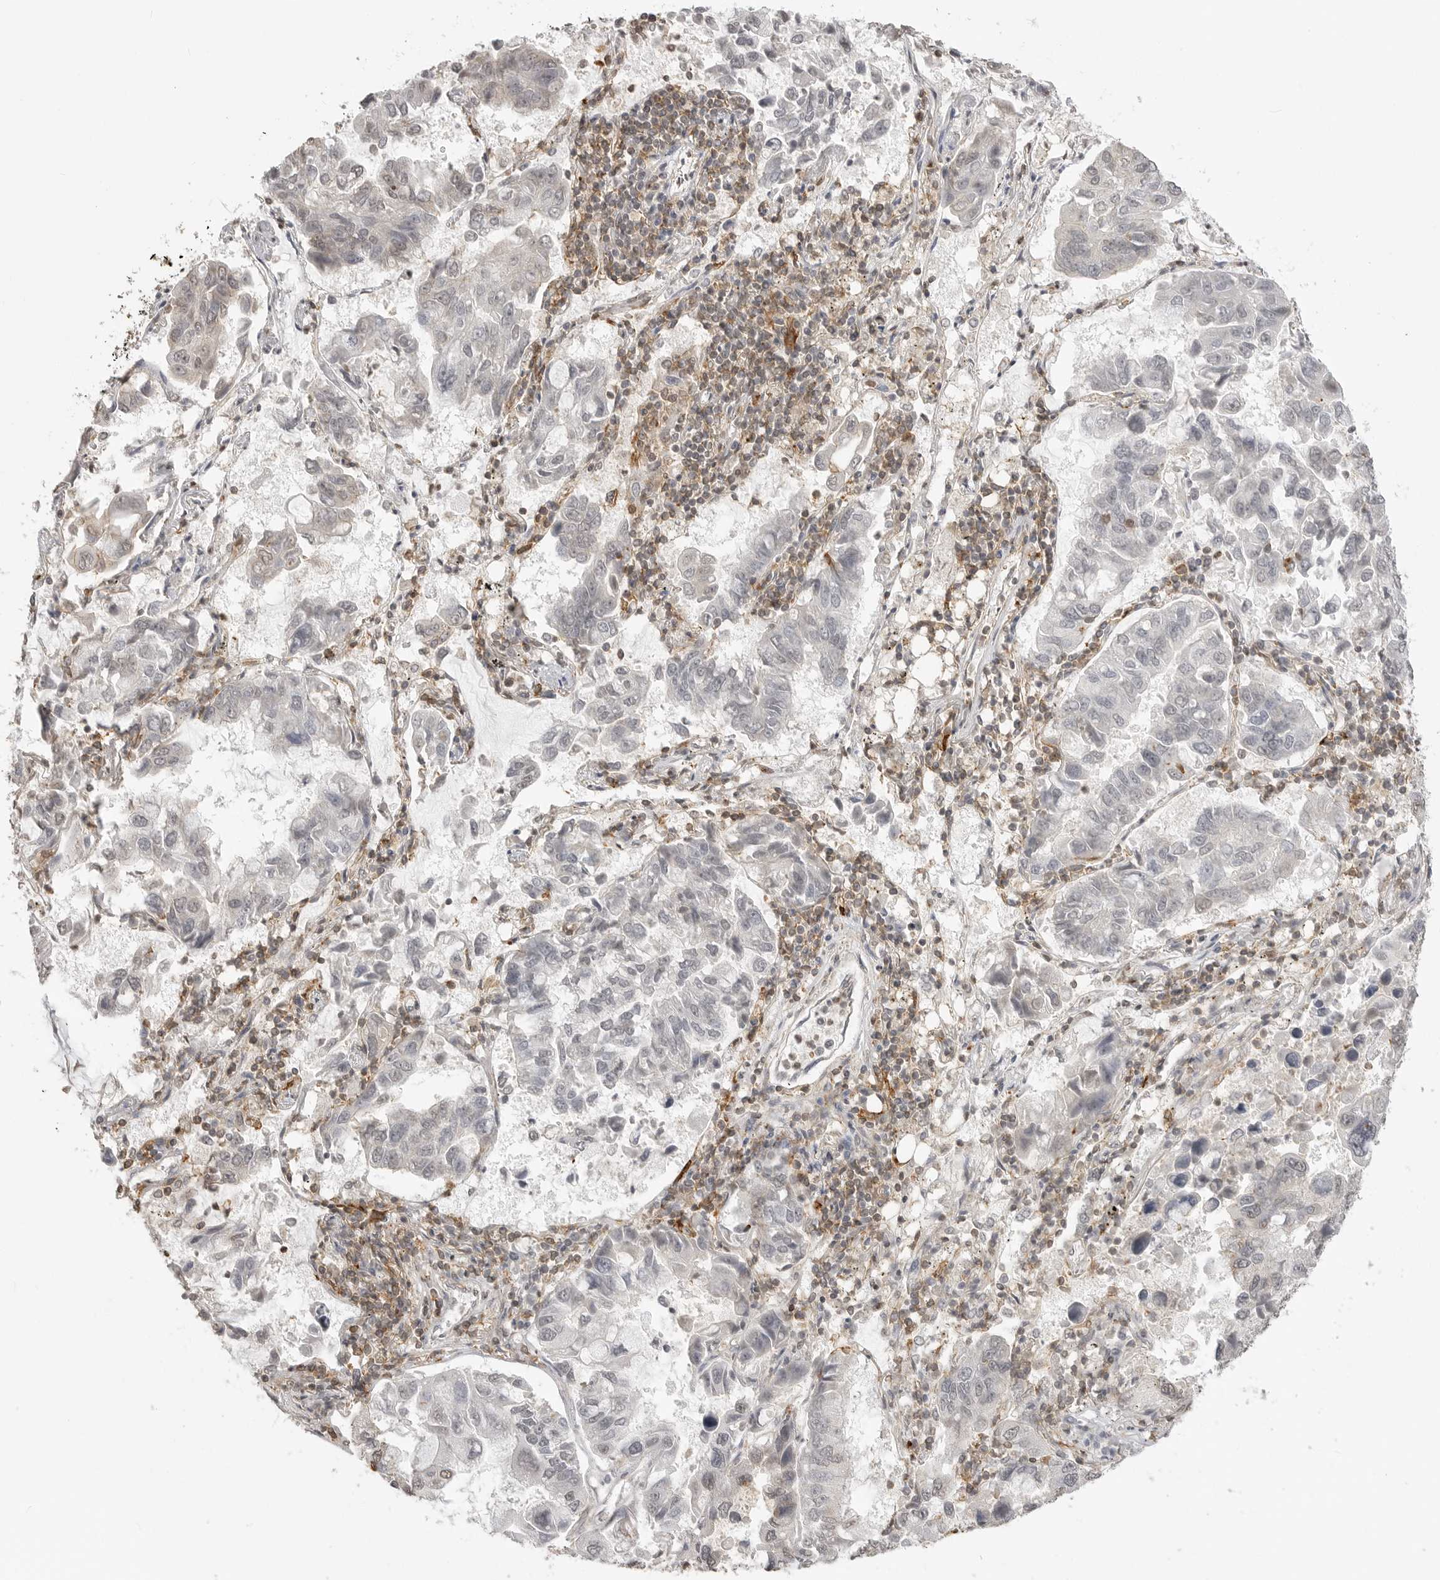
{"staining": {"intensity": "negative", "quantity": "none", "location": "none"}, "tissue": "lung cancer", "cell_type": "Tumor cells", "image_type": "cancer", "snomed": [{"axis": "morphology", "description": "Adenocarcinoma, NOS"}, {"axis": "topography", "description": "Lung"}], "caption": "The histopathology image reveals no staining of tumor cells in adenocarcinoma (lung).", "gene": "GPC2", "patient": {"sex": "male", "age": 64}}